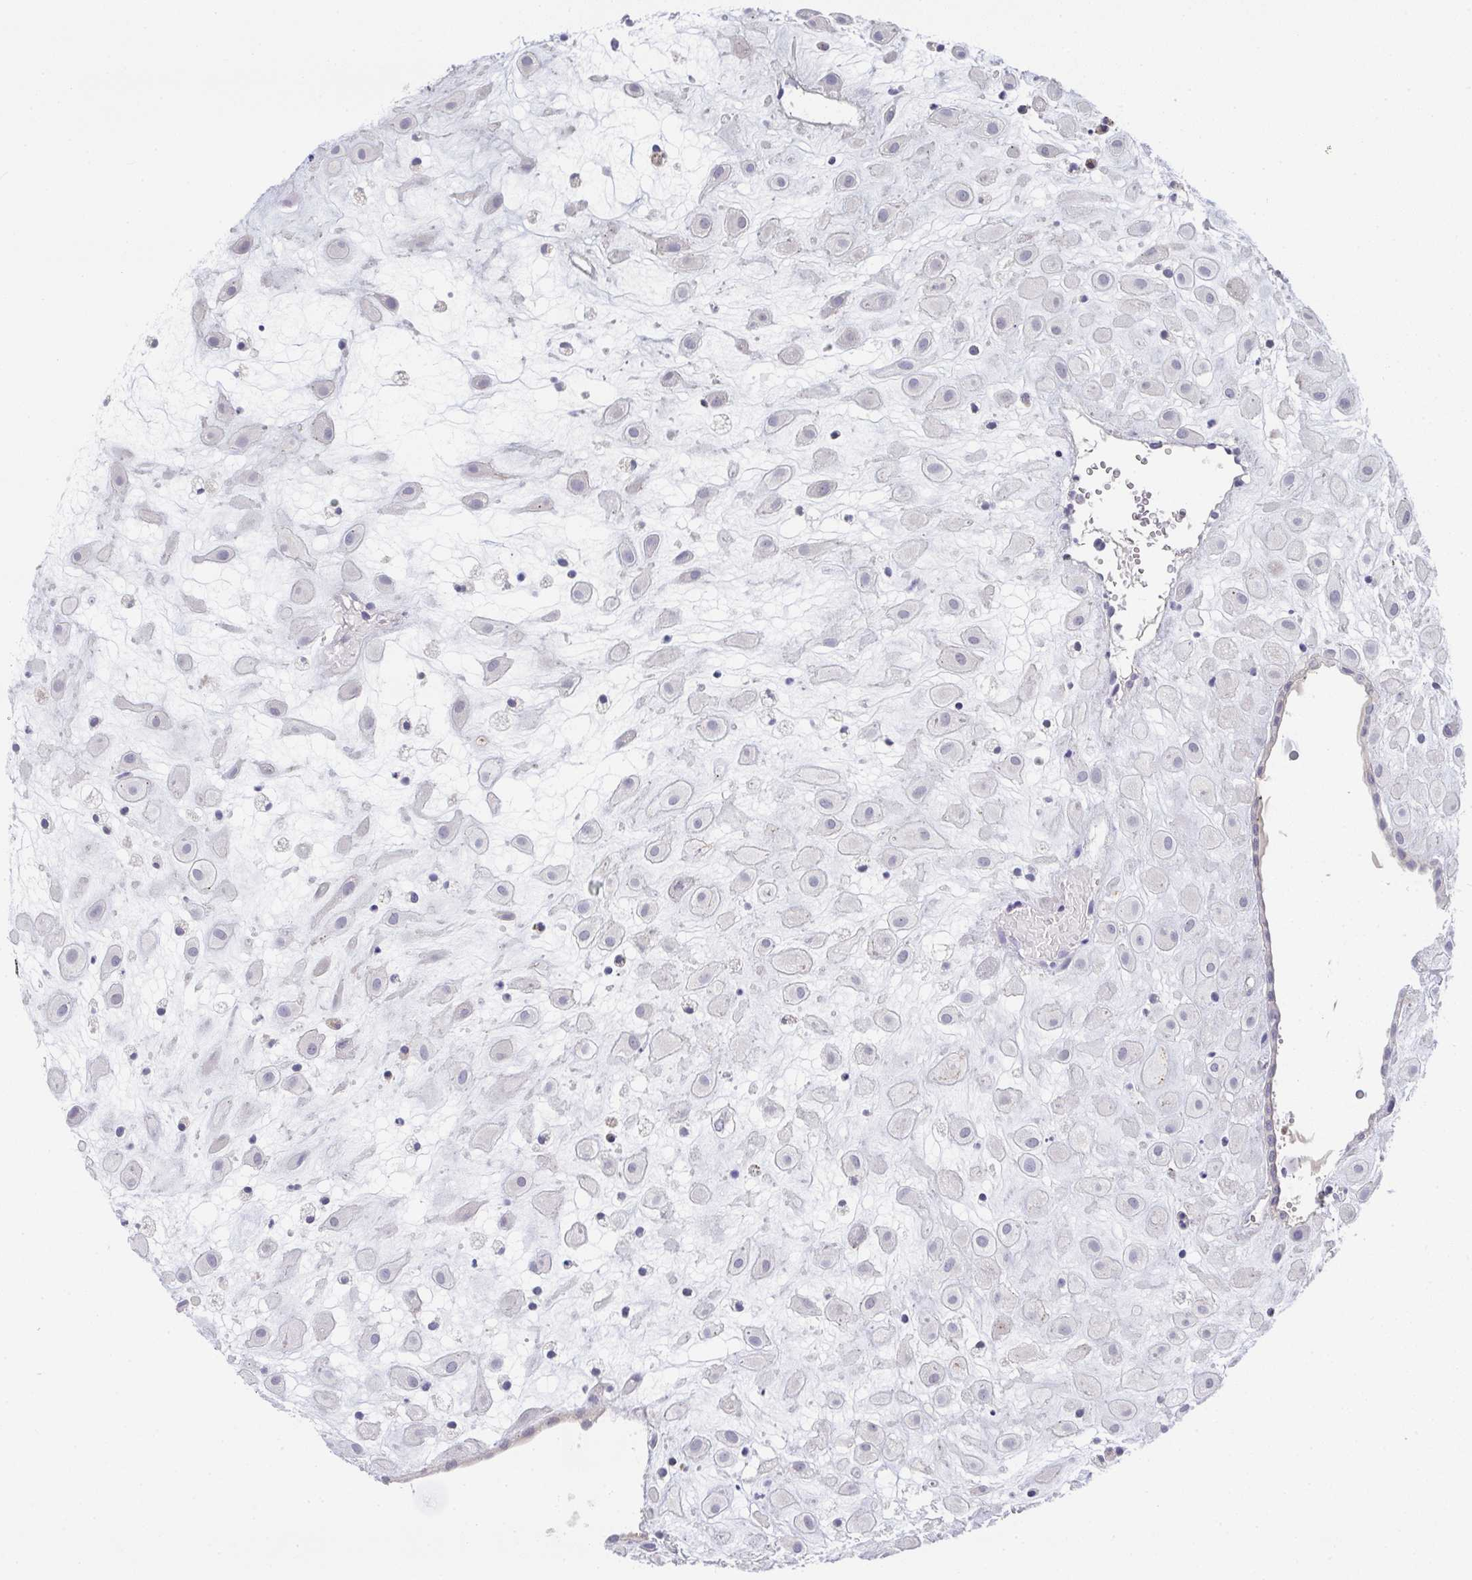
{"staining": {"intensity": "negative", "quantity": "none", "location": "none"}, "tissue": "placenta", "cell_type": "Decidual cells", "image_type": "normal", "snomed": [{"axis": "morphology", "description": "Normal tissue, NOS"}, {"axis": "topography", "description": "Placenta"}], "caption": "Immunohistochemistry photomicrograph of normal human placenta stained for a protein (brown), which exhibits no staining in decidual cells. The staining was performed using DAB to visualize the protein expression in brown, while the nuclei were stained in blue with hematoxylin (Magnification: 20x).", "gene": "CHMP5", "patient": {"sex": "female", "age": 24}}